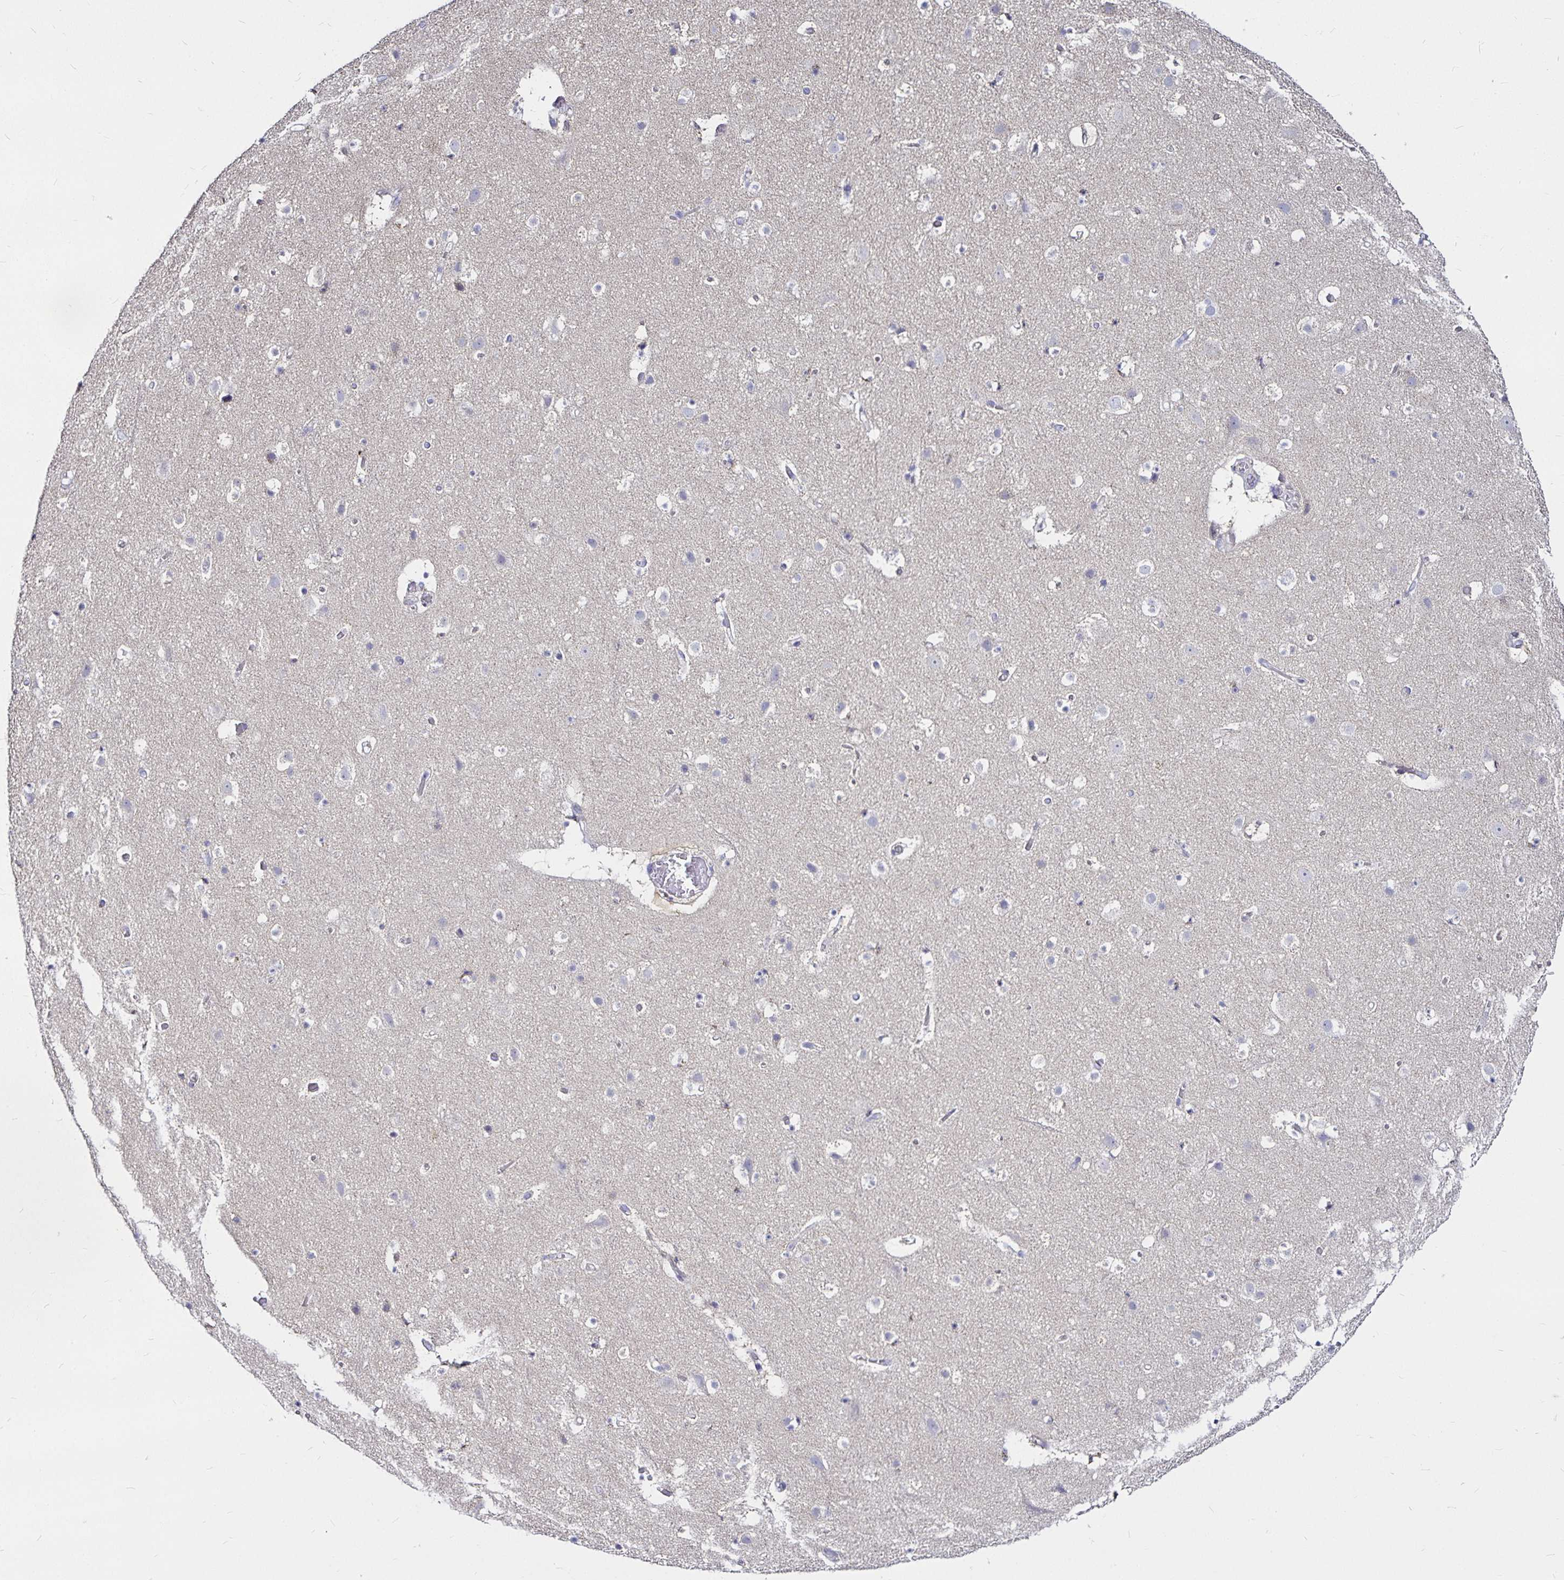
{"staining": {"intensity": "negative", "quantity": "none", "location": "none"}, "tissue": "cerebral cortex", "cell_type": "Endothelial cells", "image_type": "normal", "snomed": [{"axis": "morphology", "description": "Normal tissue, NOS"}, {"axis": "topography", "description": "Cerebral cortex"}], "caption": "IHC image of normal cerebral cortex stained for a protein (brown), which demonstrates no positivity in endothelial cells. (DAB IHC, high magnification).", "gene": "PGAM2", "patient": {"sex": "female", "age": 42}}